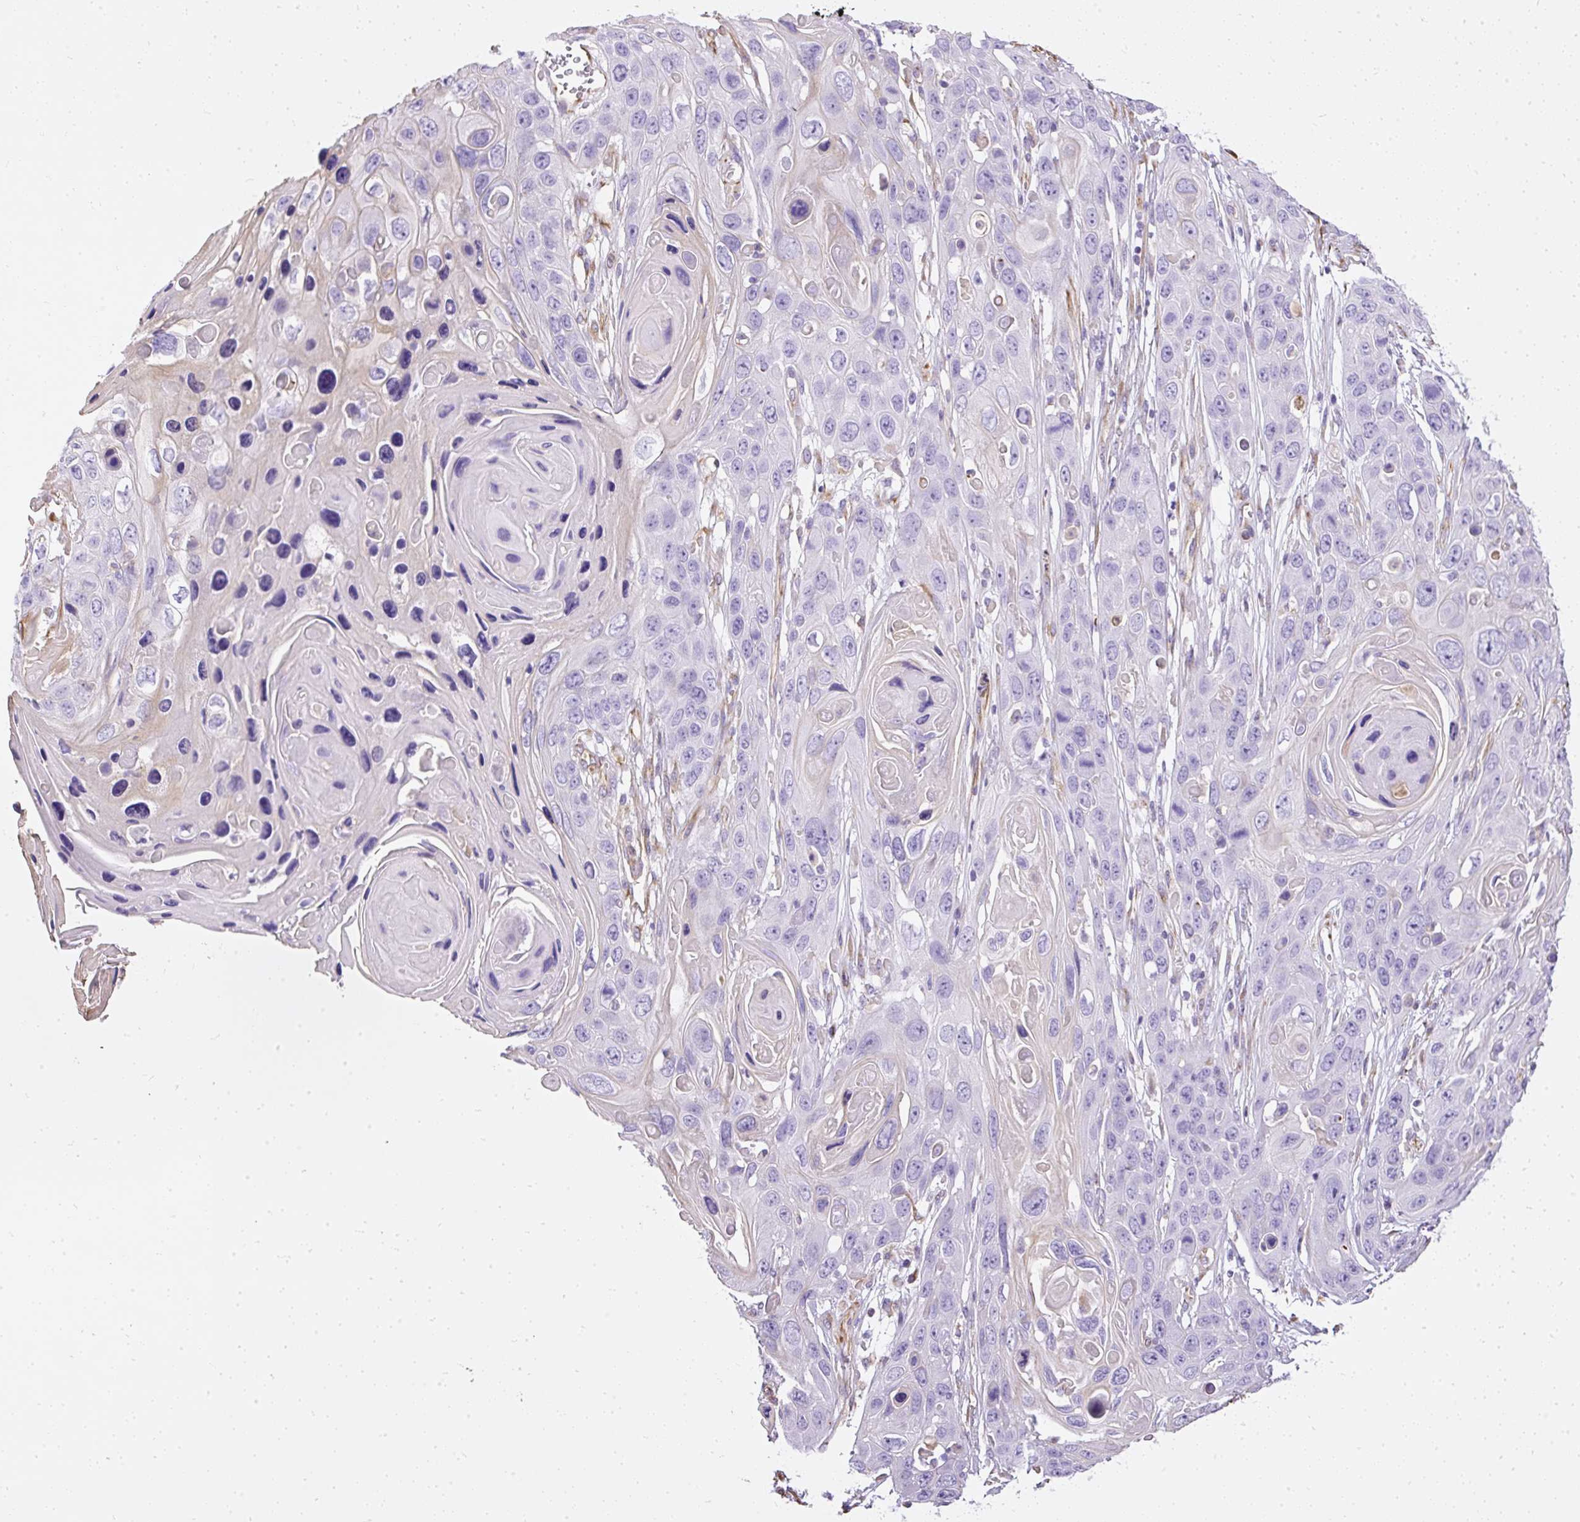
{"staining": {"intensity": "negative", "quantity": "none", "location": "none"}, "tissue": "skin cancer", "cell_type": "Tumor cells", "image_type": "cancer", "snomed": [{"axis": "morphology", "description": "Squamous cell carcinoma, NOS"}, {"axis": "topography", "description": "Skin"}], "caption": "IHC of human squamous cell carcinoma (skin) displays no expression in tumor cells.", "gene": "PLS1", "patient": {"sex": "male", "age": 55}}